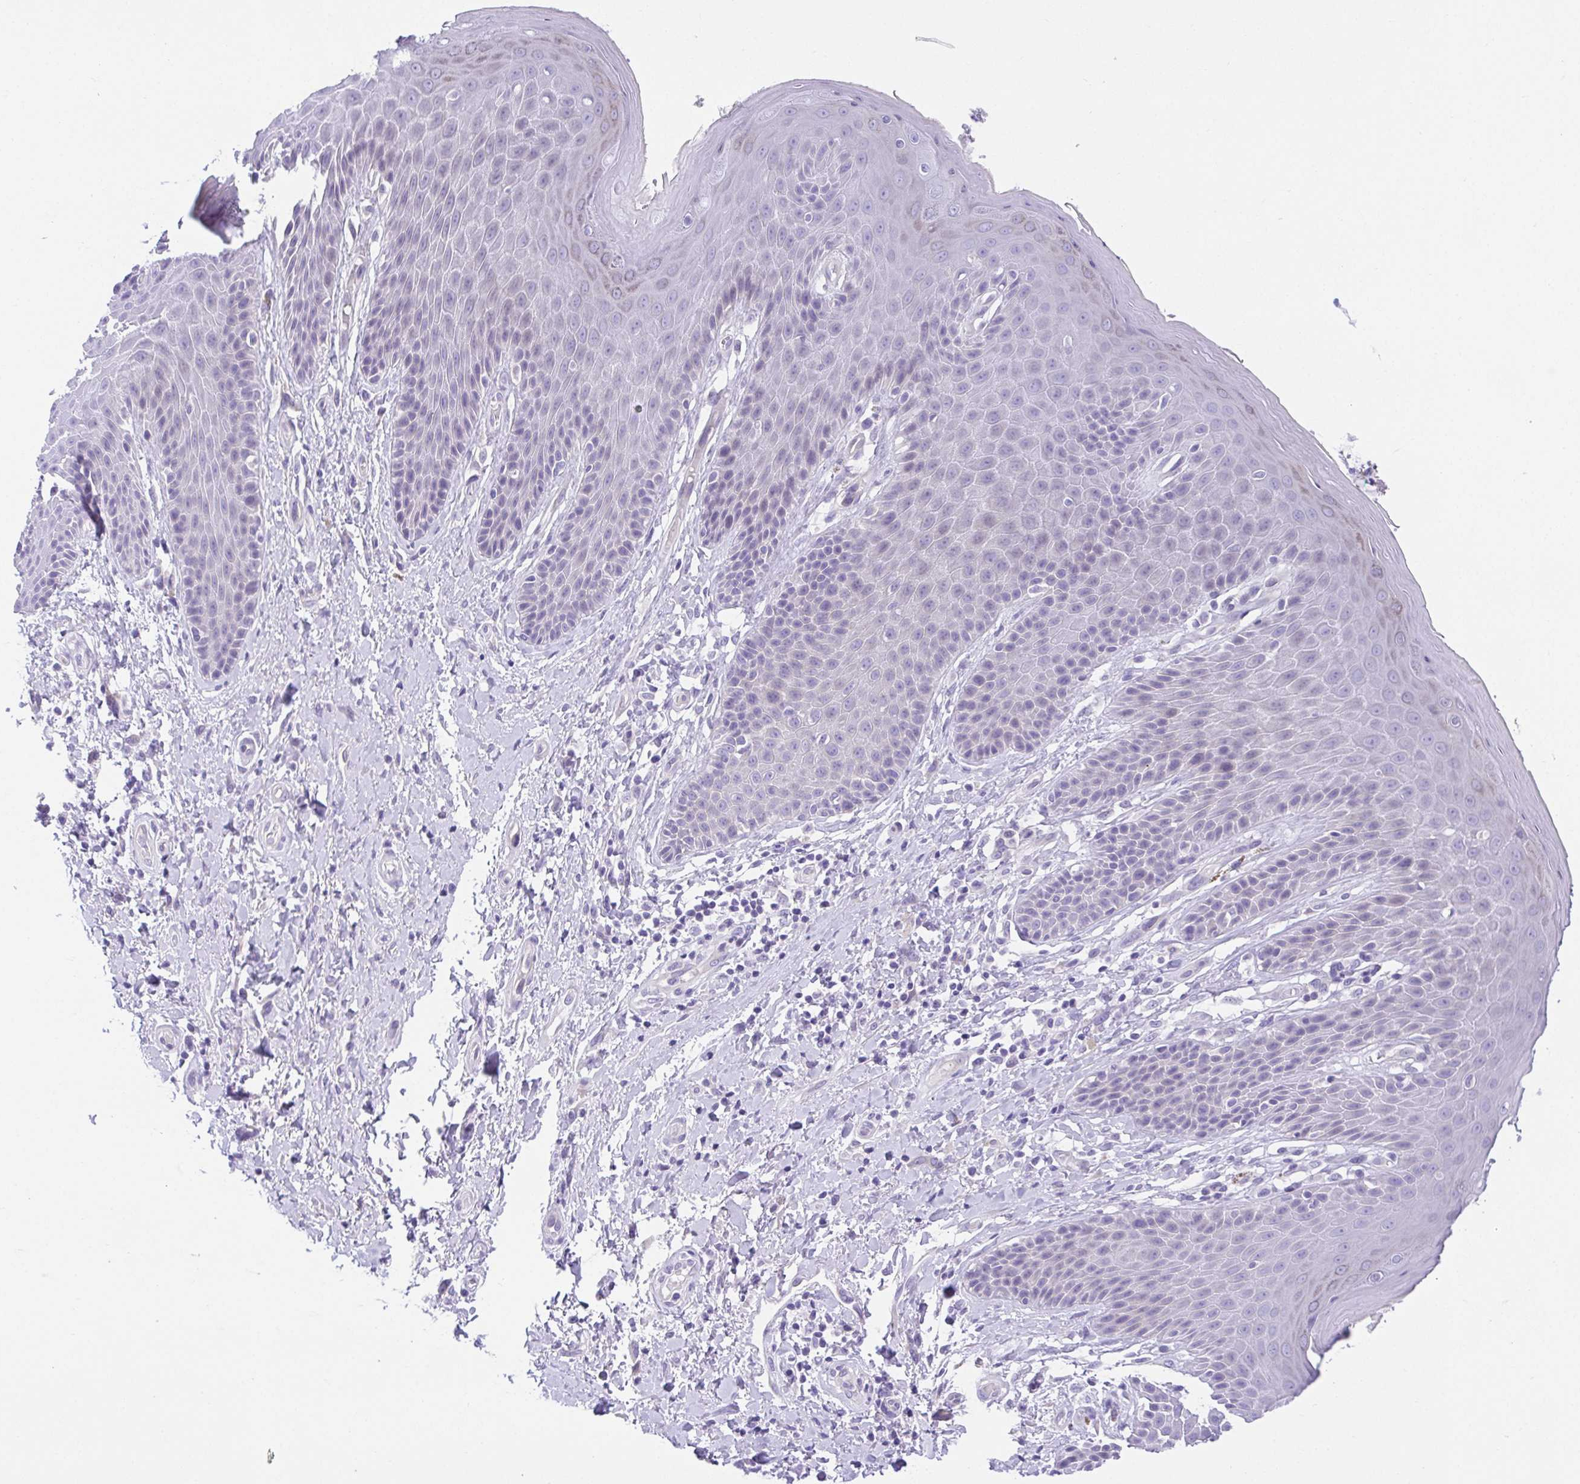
{"staining": {"intensity": "negative", "quantity": "none", "location": "none"}, "tissue": "skin", "cell_type": "Epidermal cells", "image_type": "normal", "snomed": [{"axis": "morphology", "description": "Normal tissue, NOS"}, {"axis": "topography", "description": "Anal"}, {"axis": "topography", "description": "Peripheral nerve tissue"}], "caption": "Skin was stained to show a protein in brown. There is no significant staining in epidermal cells. The staining is performed using DAB brown chromogen with nuclei counter-stained in using hematoxylin.", "gene": "LUZP4", "patient": {"sex": "male", "age": 51}}